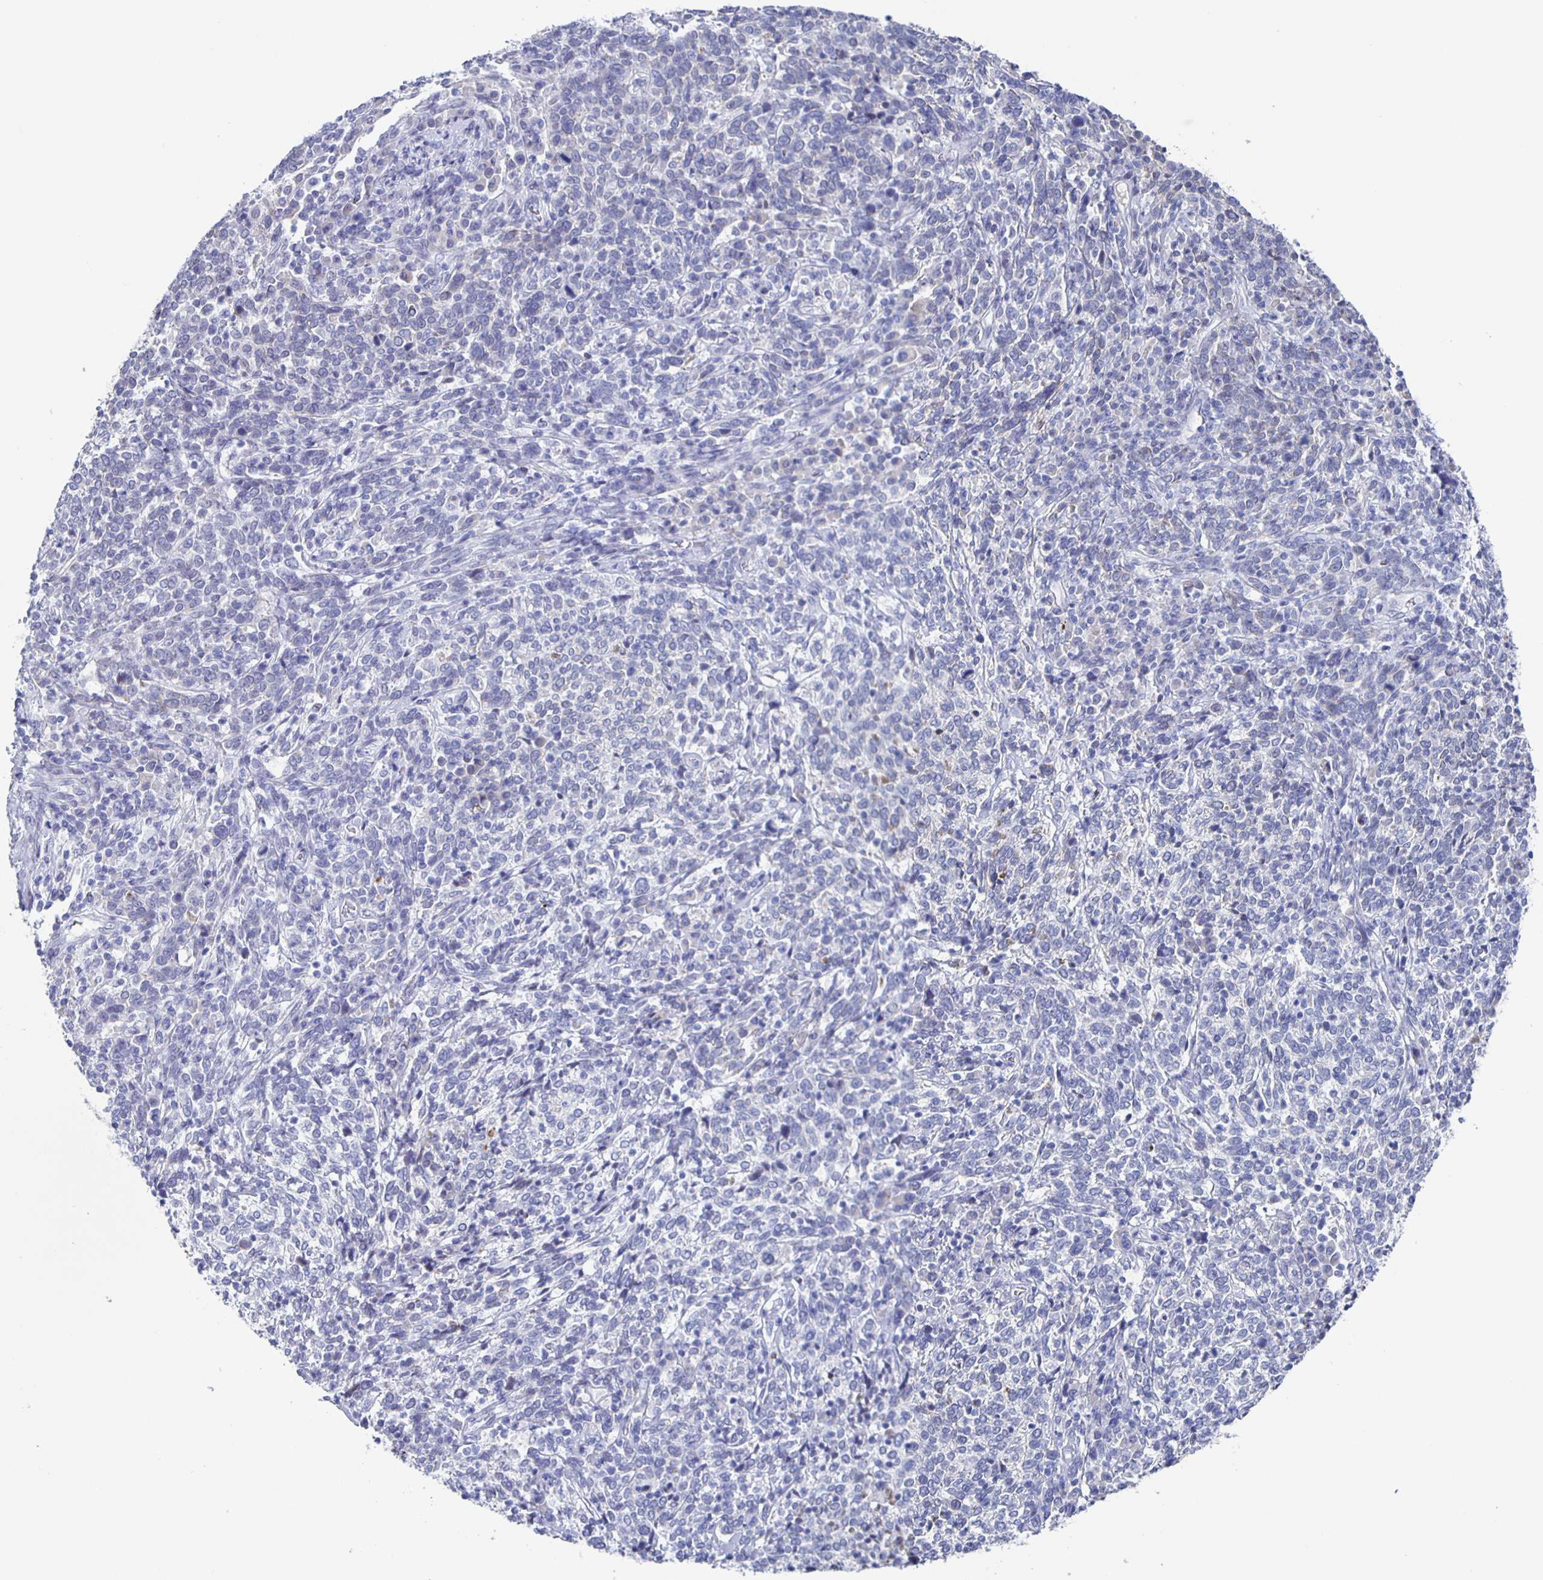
{"staining": {"intensity": "negative", "quantity": "none", "location": "none"}, "tissue": "cervical cancer", "cell_type": "Tumor cells", "image_type": "cancer", "snomed": [{"axis": "morphology", "description": "Squamous cell carcinoma, NOS"}, {"axis": "topography", "description": "Cervix"}], "caption": "Cervical squamous cell carcinoma stained for a protein using immunohistochemistry shows no positivity tumor cells.", "gene": "CCDC17", "patient": {"sex": "female", "age": 46}}